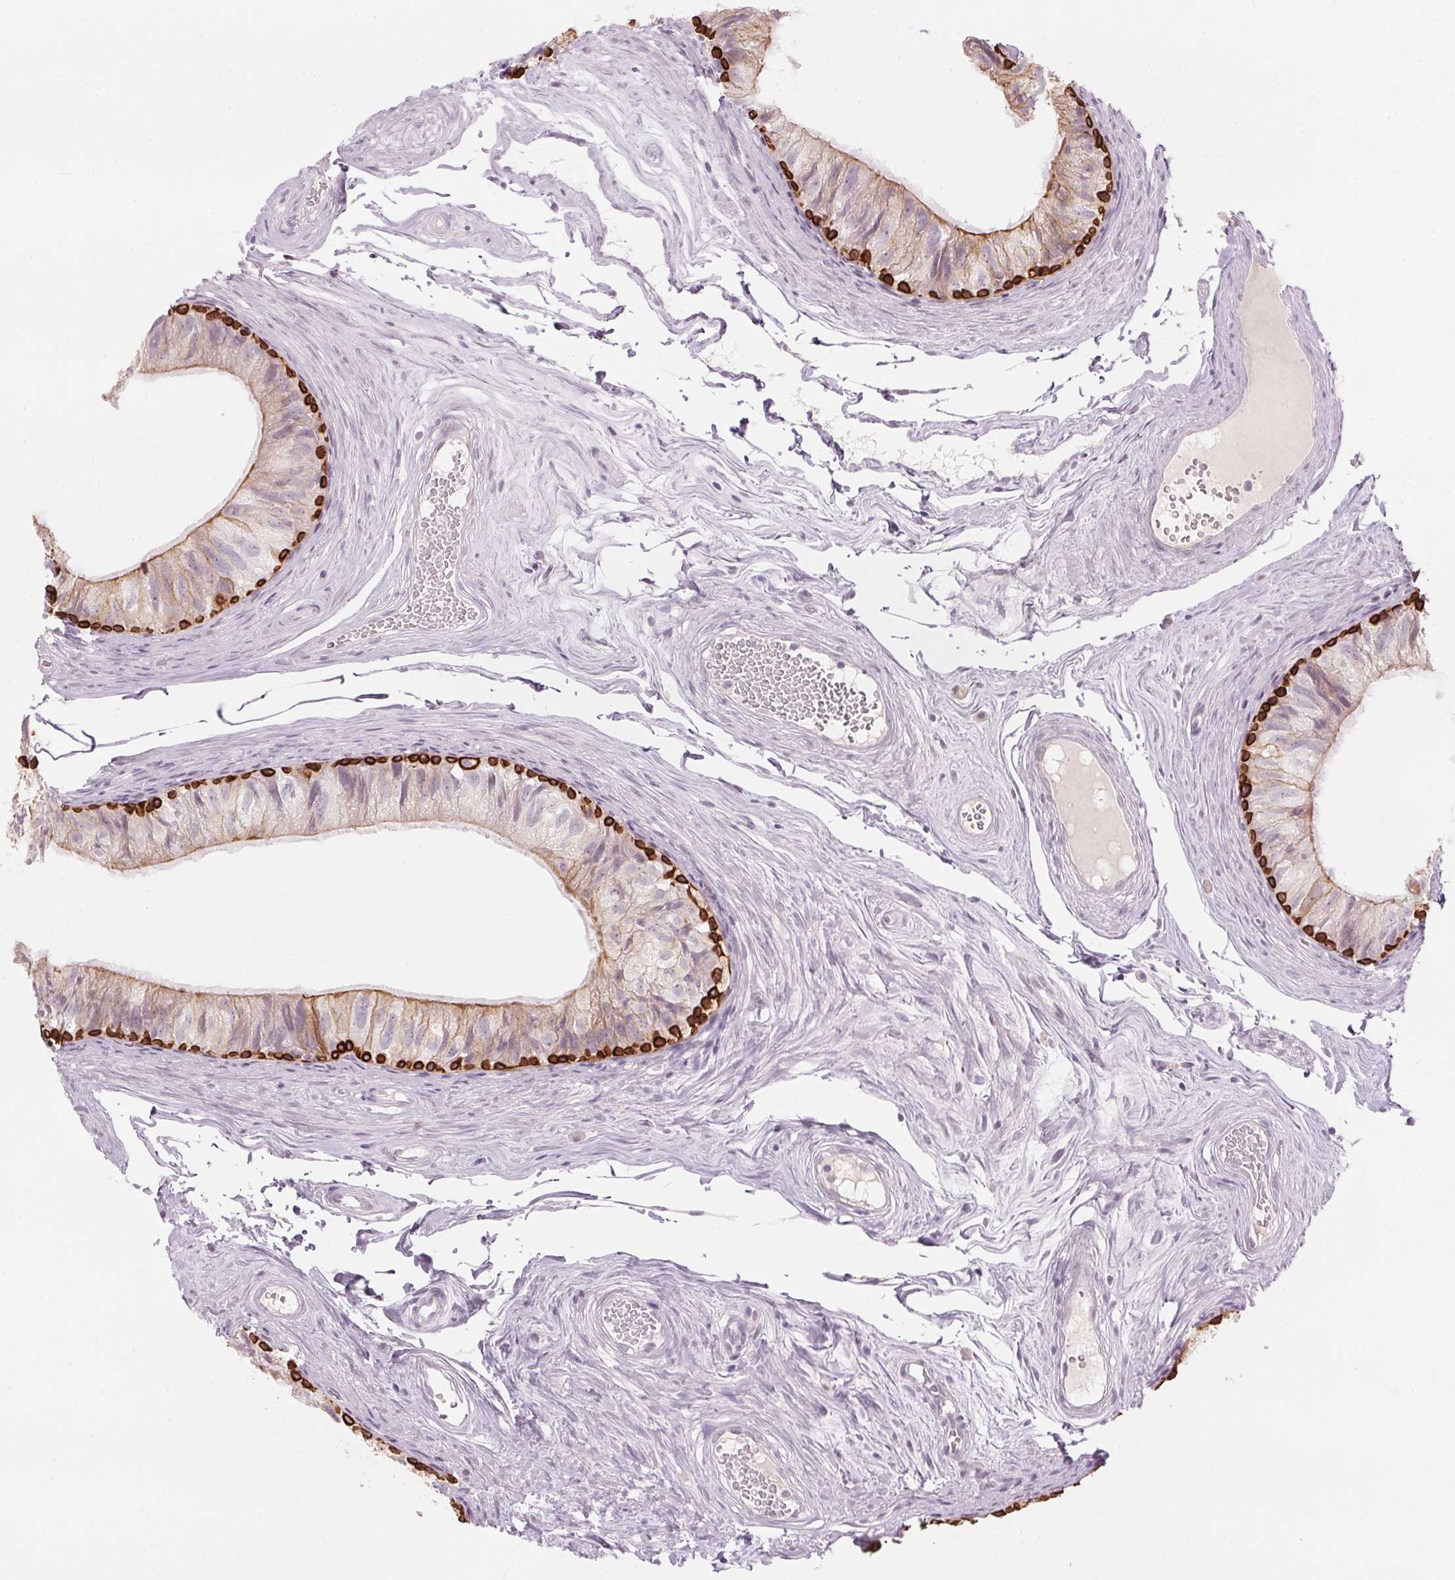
{"staining": {"intensity": "strong", "quantity": "25%-75%", "location": "cytoplasmic/membranous"}, "tissue": "epididymis", "cell_type": "Glandular cells", "image_type": "normal", "snomed": [{"axis": "morphology", "description": "Normal tissue, NOS"}, {"axis": "topography", "description": "Epididymis"}], "caption": "Protein expression analysis of unremarkable human epididymis reveals strong cytoplasmic/membranous staining in about 25%-75% of glandular cells. (Brightfield microscopy of DAB IHC at high magnification).", "gene": "SCTR", "patient": {"sex": "male", "age": 45}}